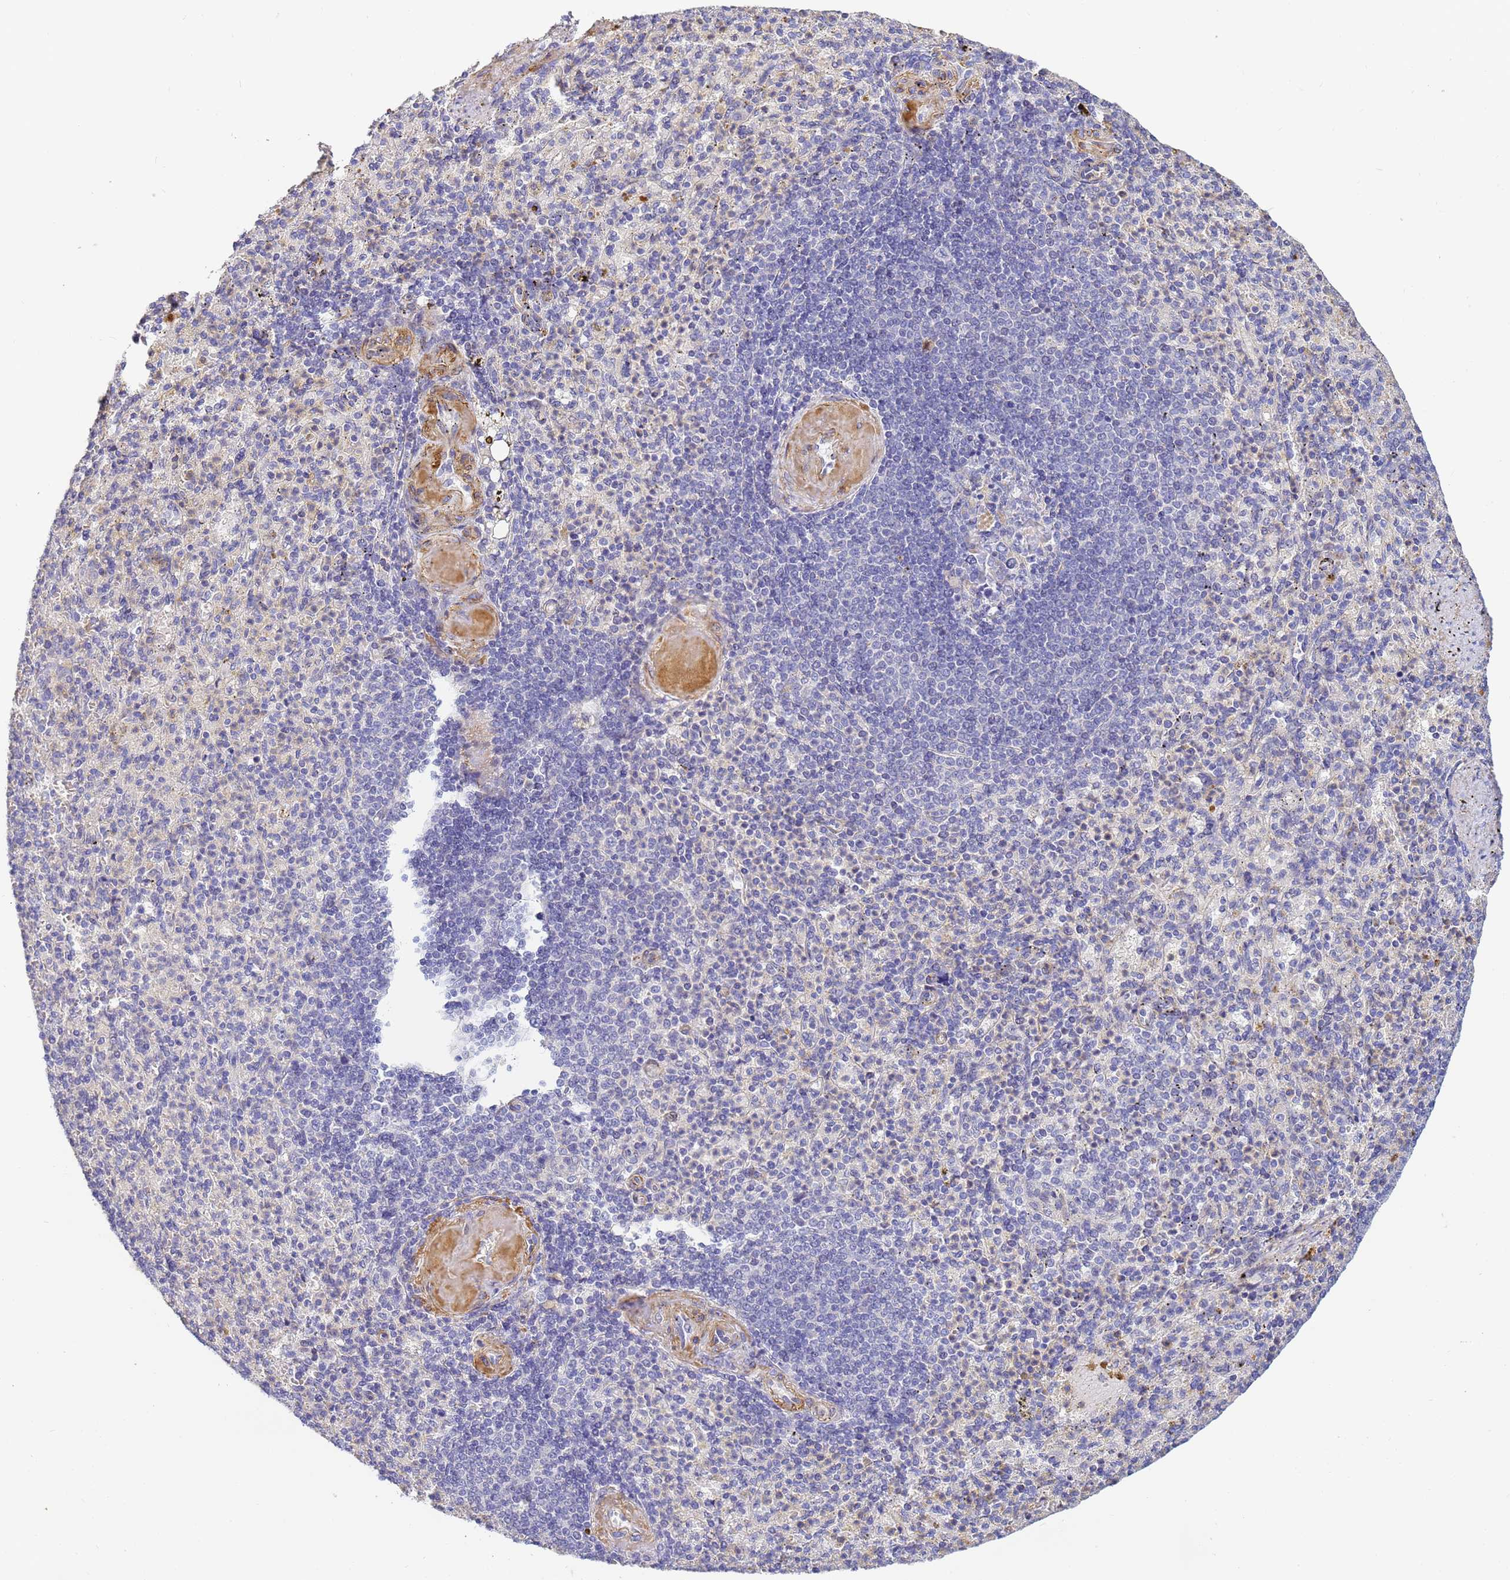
{"staining": {"intensity": "negative", "quantity": "none", "location": "none"}, "tissue": "spleen", "cell_type": "Cells in red pulp", "image_type": "normal", "snomed": [{"axis": "morphology", "description": "Normal tissue, NOS"}, {"axis": "topography", "description": "Spleen"}], "caption": "Cells in red pulp show no significant staining in normal spleen. (Immunohistochemistry (ihc), brightfield microscopy, high magnification).", "gene": "CFHR1", "patient": {"sex": "female", "age": 74}}